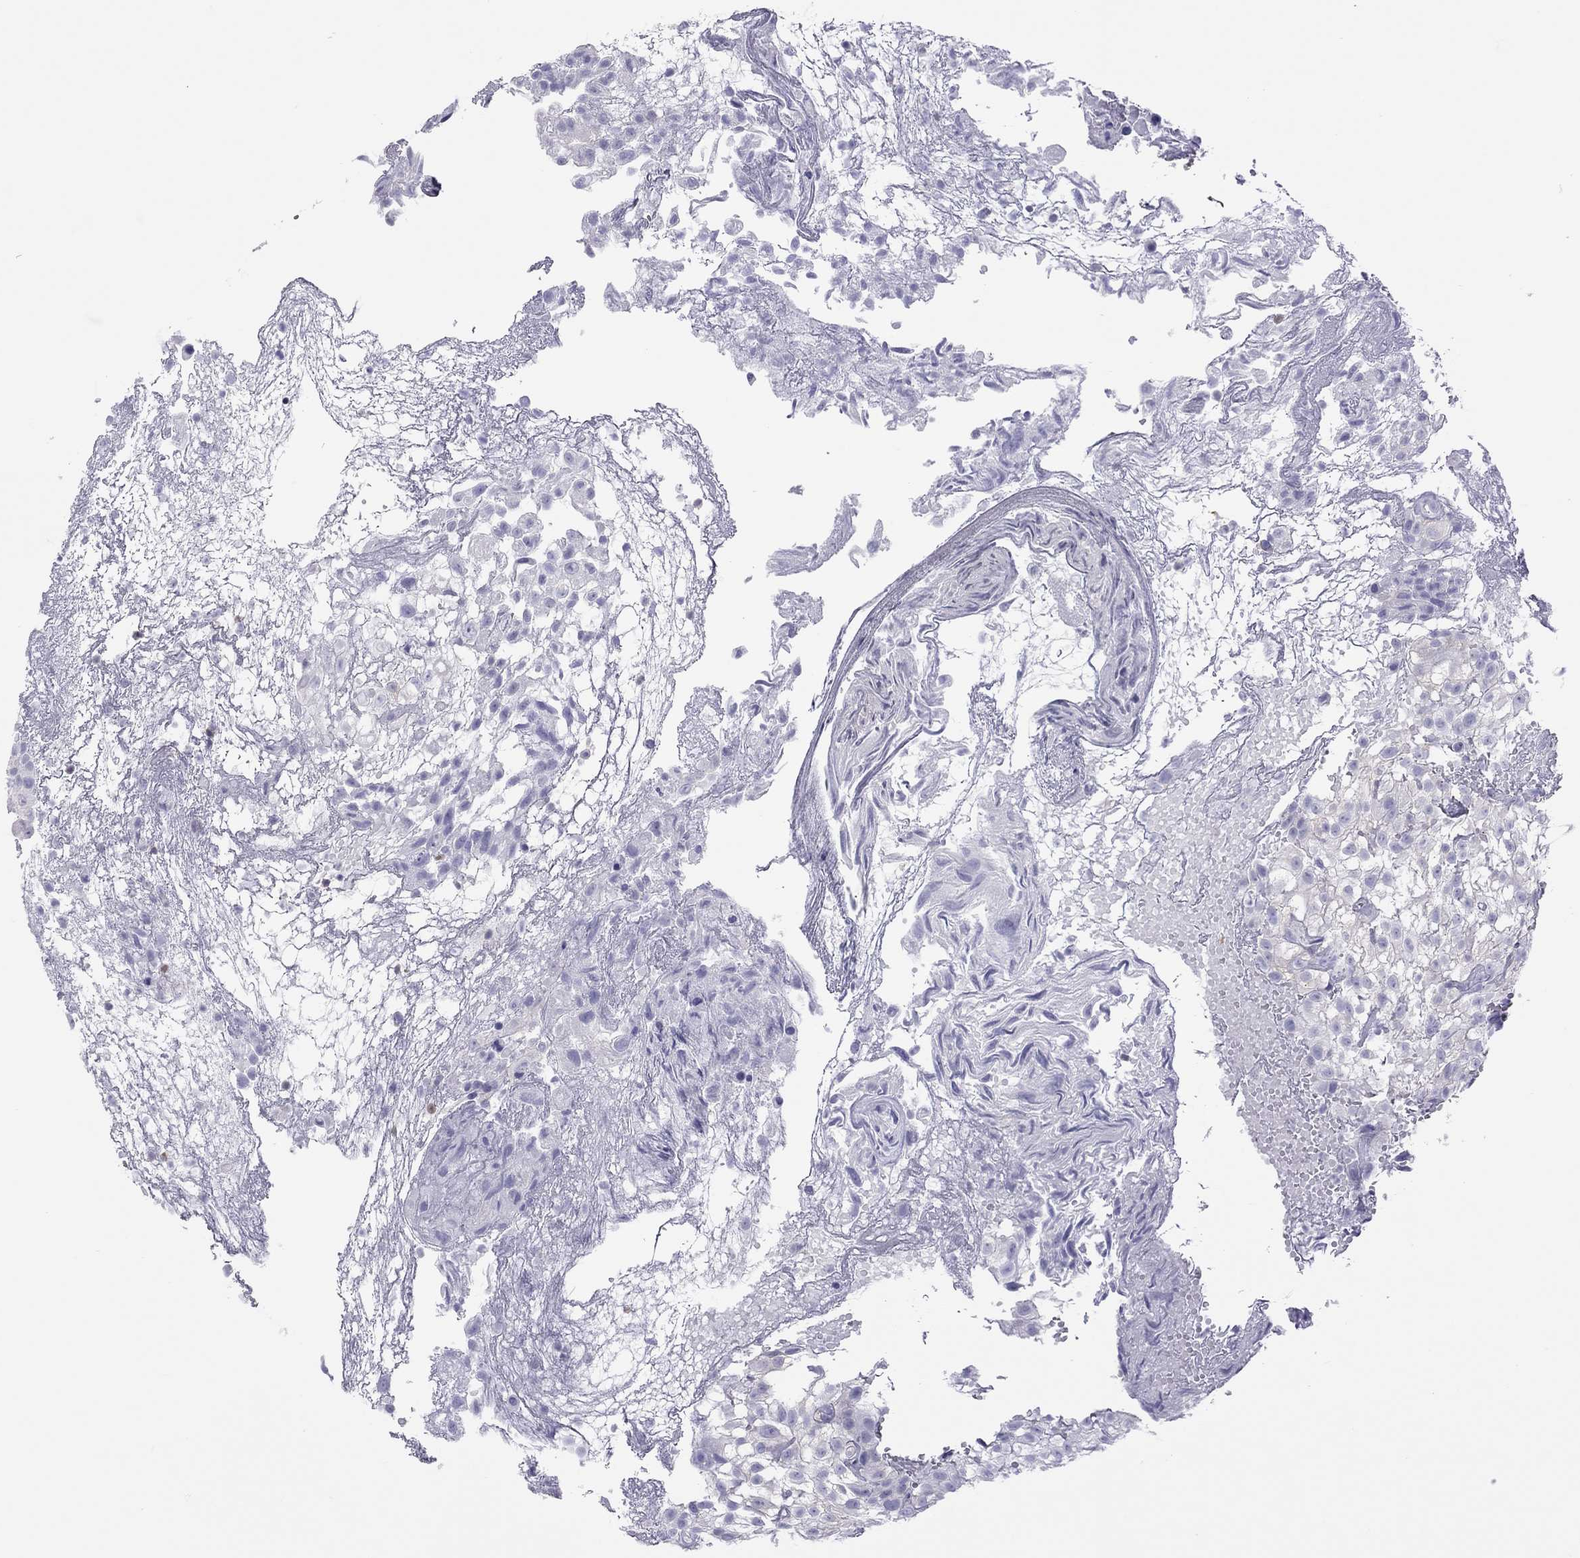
{"staining": {"intensity": "negative", "quantity": "none", "location": "none"}, "tissue": "urothelial cancer", "cell_type": "Tumor cells", "image_type": "cancer", "snomed": [{"axis": "morphology", "description": "Urothelial carcinoma, High grade"}, {"axis": "topography", "description": "Urinary bladder"}], "caption": "DAB immunohistochemical staining of urothelial carcinoma (high-grade) exhibits no significant staining in tumor cells. (DAB immunohistochemistry, high magnification).", "gene": "STAG3", "patient": {"sex": "male", "age": 56}}